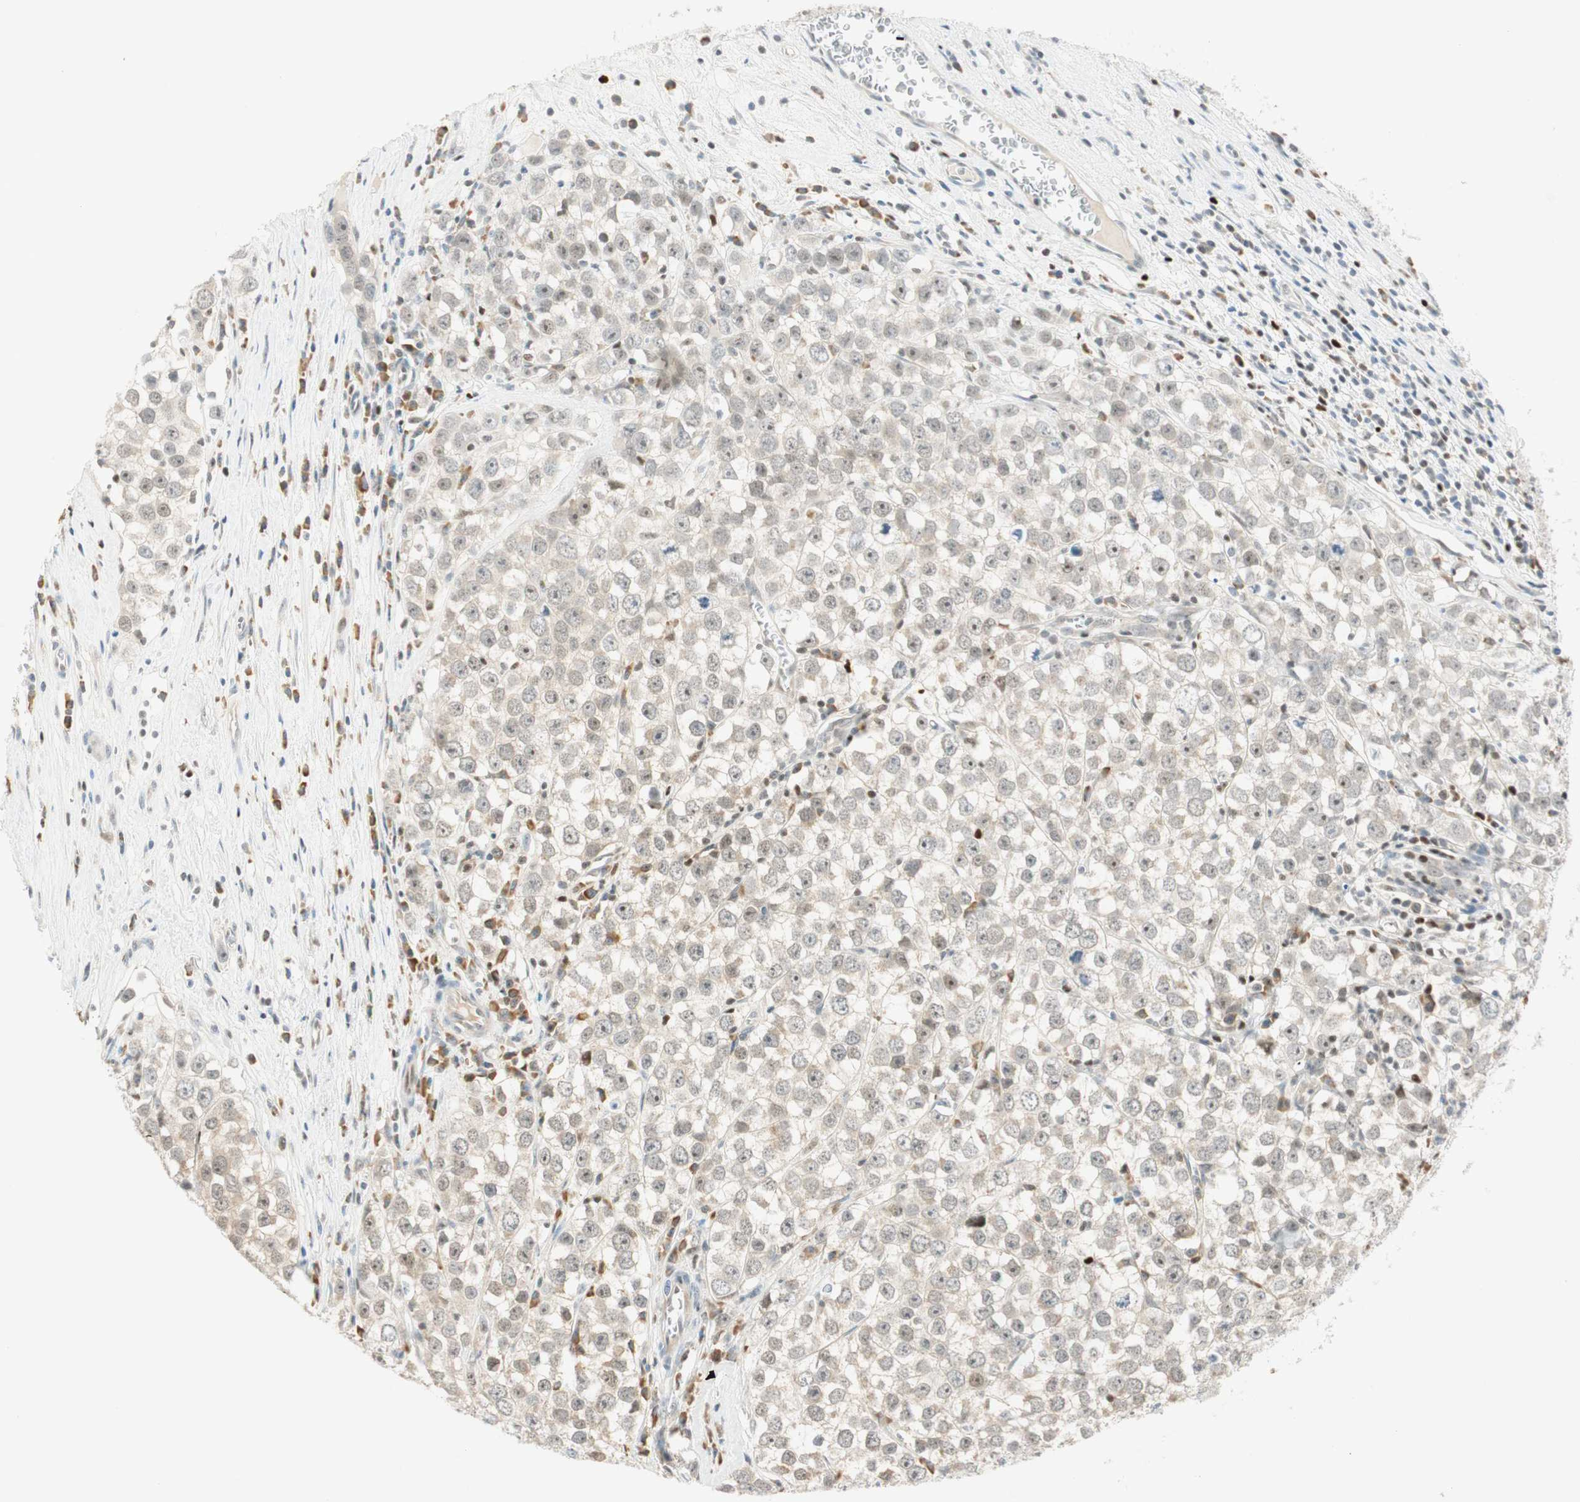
{"staining": {"intensity": "negative", "quantity": "none", "location": "none"}, "tissue": "testis cancer", "cell_type": "Tumor cells", "image_type": "cancer", "snomed": [{"axis": "morphology", "description": "Seminoma, NOS"}, {"axis": "morphology", "description": "Carcinoma, Embryonal, NOS"}, {"axis": "topography", "description": "Testis"}], "caption": "The micrograph demonstrates no significant staining in tumor cells of testis cancer. (Stains: DAB (3,3'-diaminobenzidine) immunohistochemistry with hematoxylin counter stain, Microscopy: brightfield microscopy at high magnification).", "gene": "MSX2", "patient": {"sex": "male", "age": 52}}